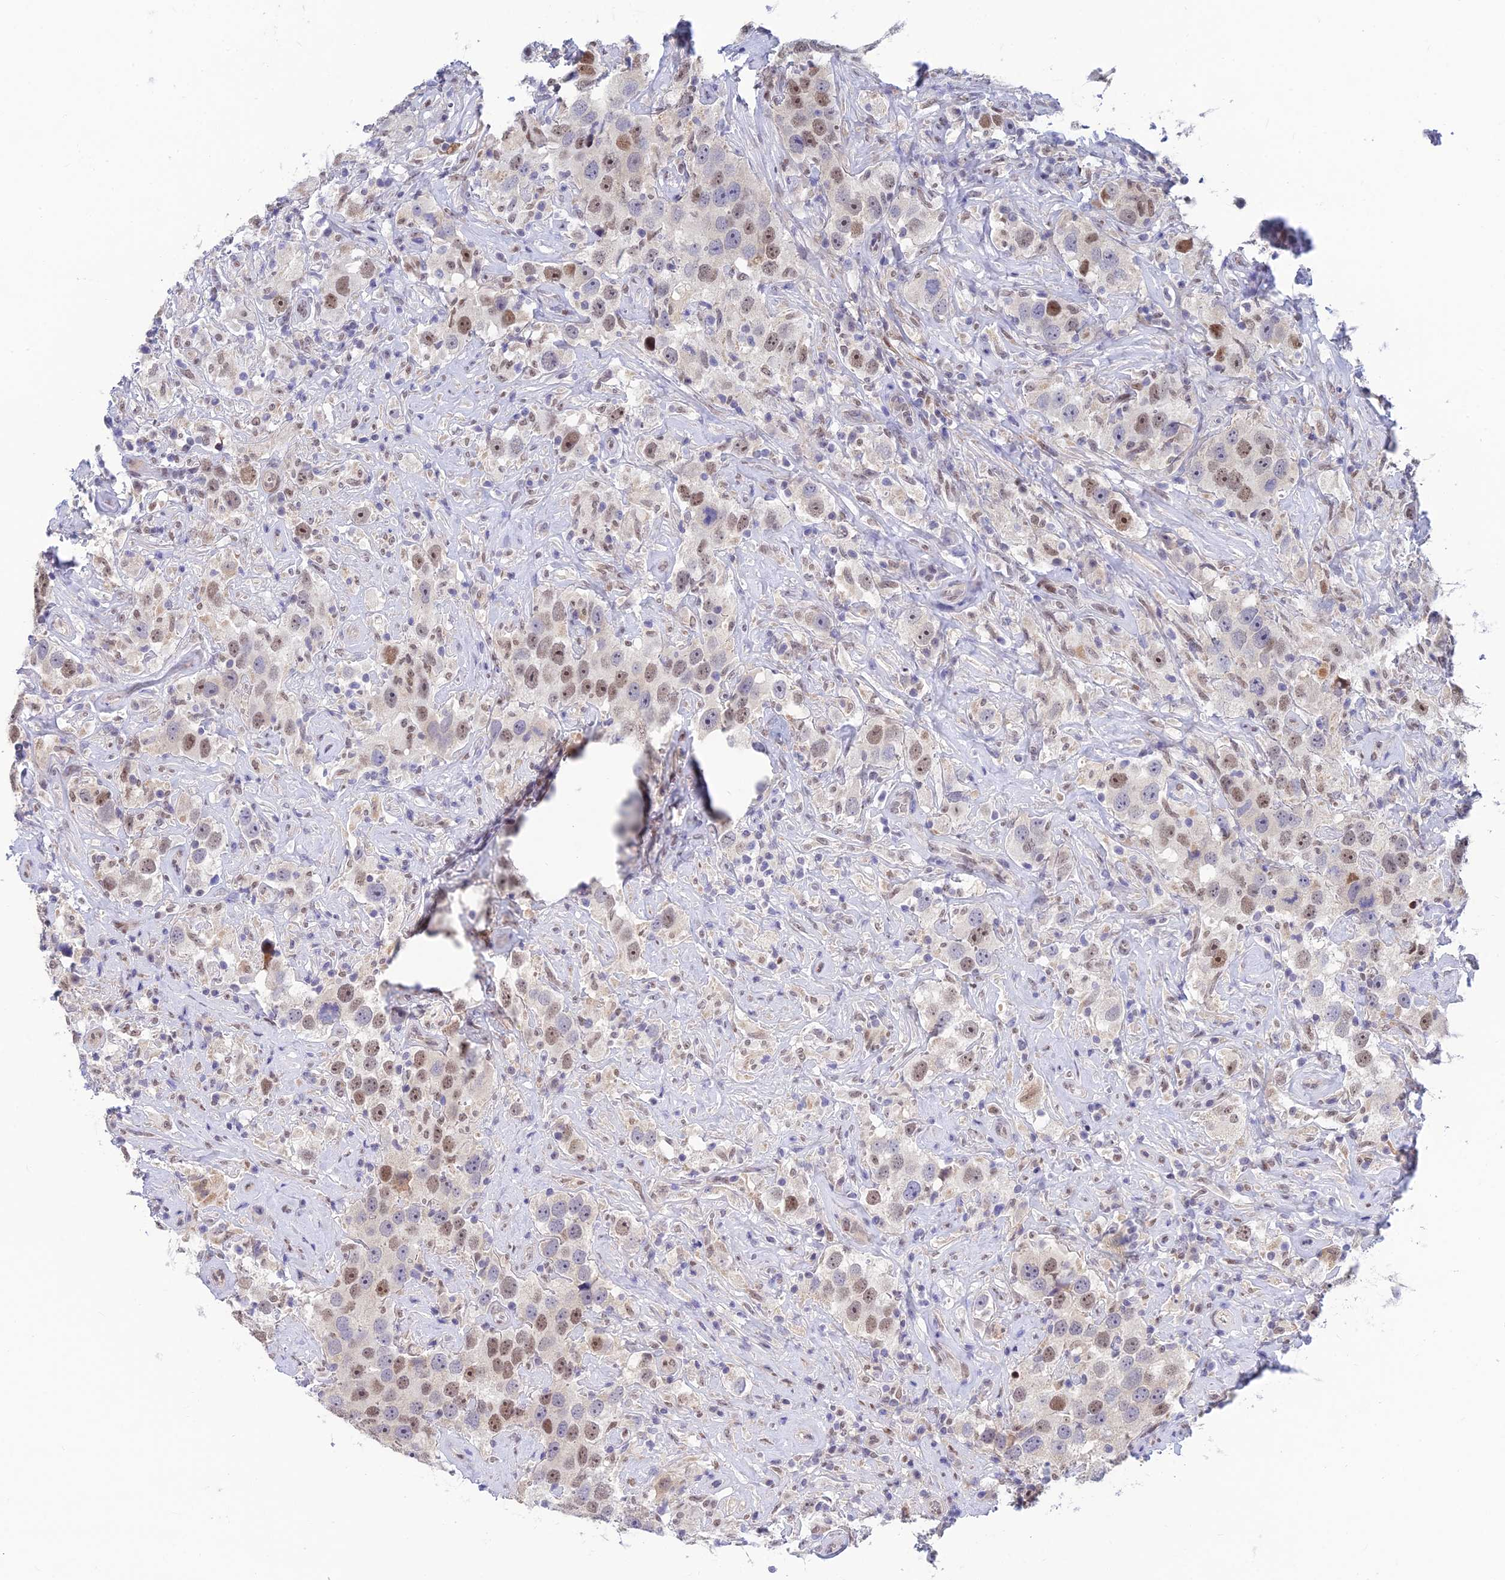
{"staining": {"intensity": "moderate", "quantity": "25%-75%", "location": "nuclear"}, "tissue": "testis cancer", "cell_type": "Tumor cells", "image_type": "cancer", "snomed": [{"axis": "morphology", "description": "Seminoma, NOS"}, {"axis": "topography", "description": "Testis"}], "caption": "Protein expression analysis of human testis cancer reveals moderate nuclear staining in about 25%-75% of tumor cells.", "gene": "CLK4", "patient": {"sex": "male", "age": 49}}